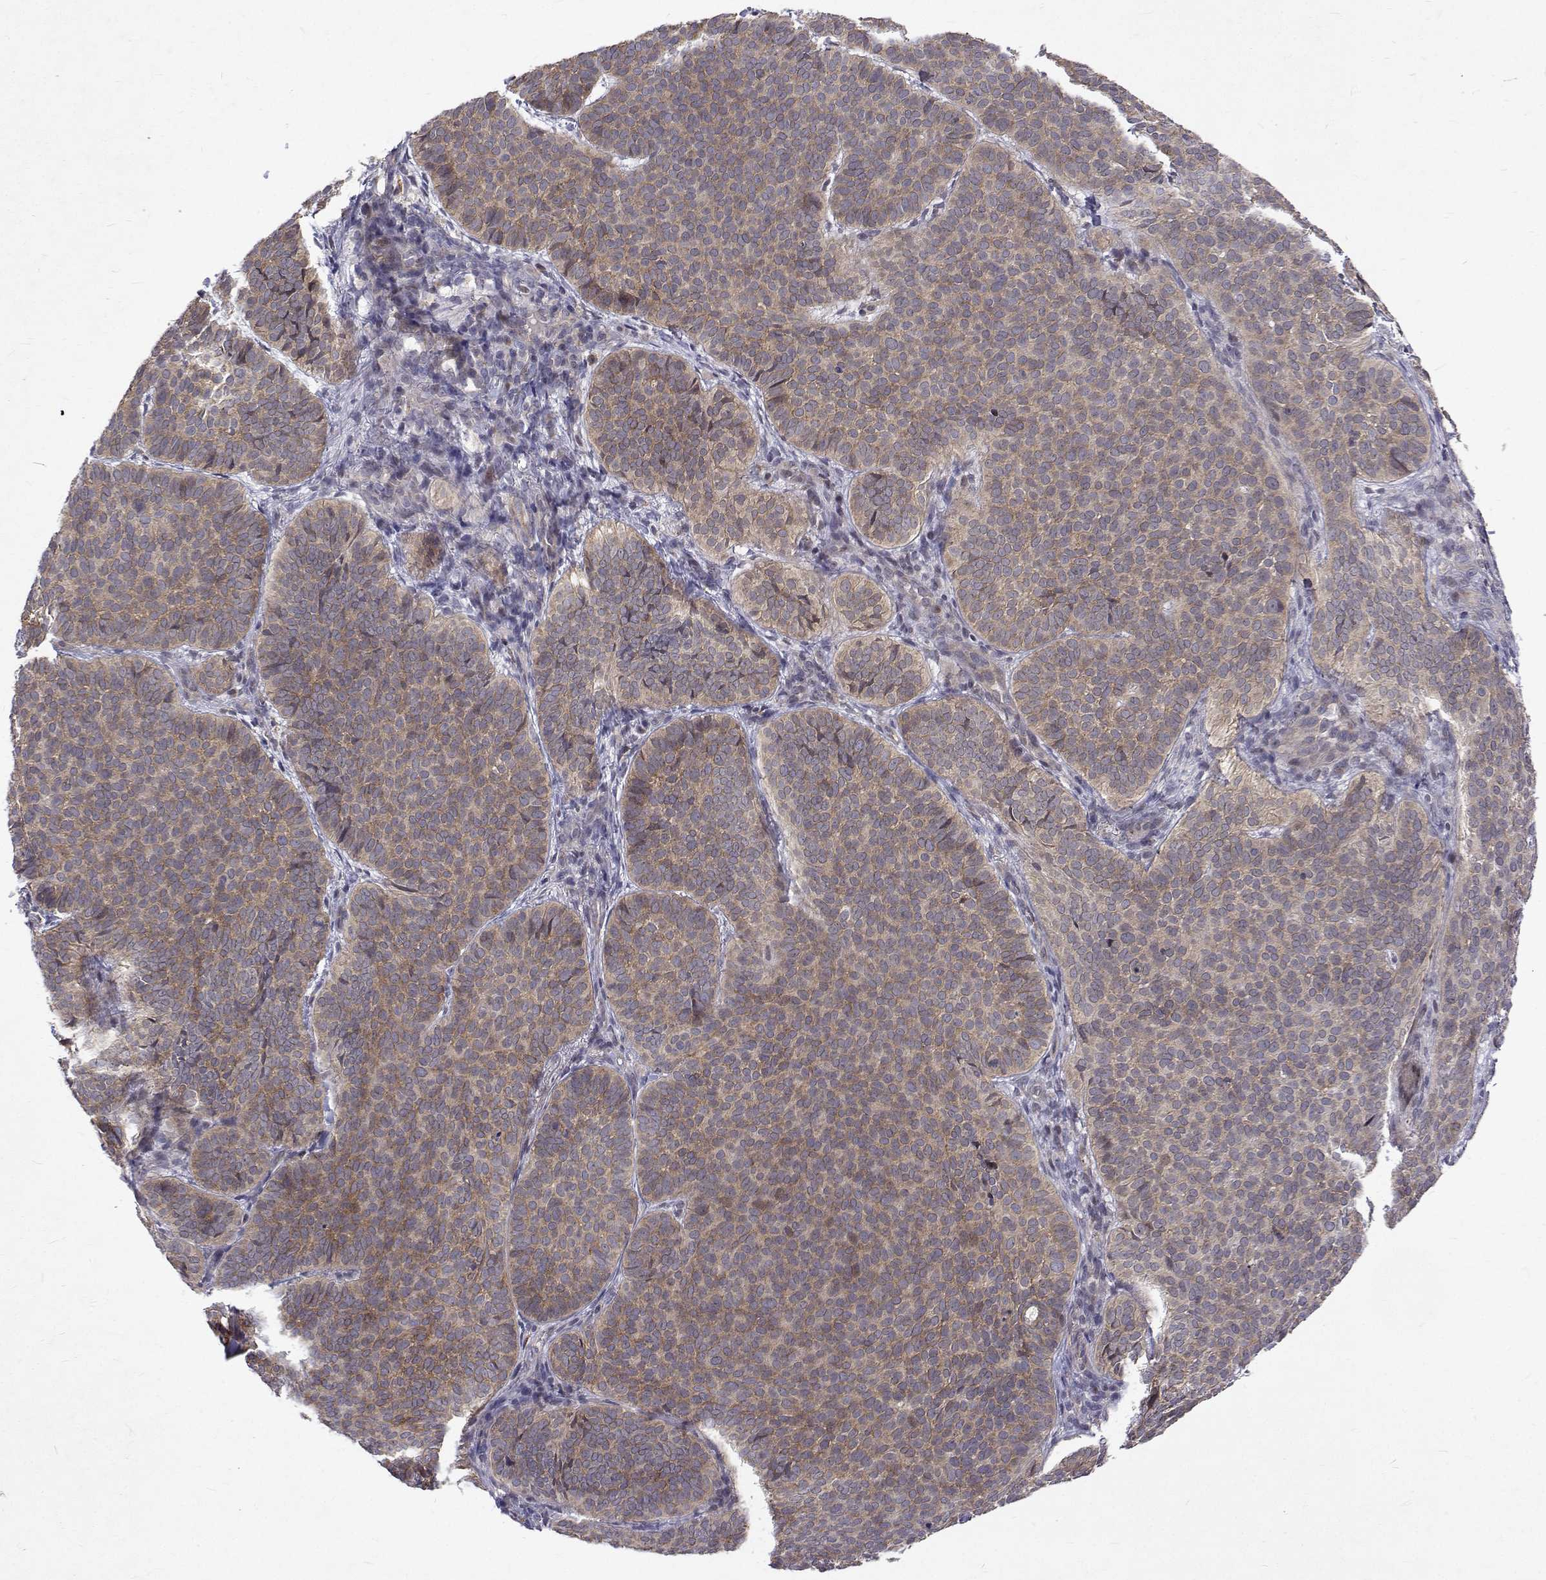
{"staining": {"intensity": "moderate", "quantity": "25%-75%", "location": "cytoplasmic/membranous"}, "tissue": "skin cancer", "cell_type": "Tumor cells", "image_type": "cancer", "snomed": [{"axis": "morphology", "description": "Basal cell carcinoma"}, {"axis": "topography", "description": "Skin"}], "caption": "Basal cell carcinoma (skin) was stained to show a protein in brown. There is medium levels of moderate cytoplasmic/membranous staining in approximately 25%-75% of tumor cells.", "gene": "ALKBH8", "patient": {"sex": "male", "age": 57}}